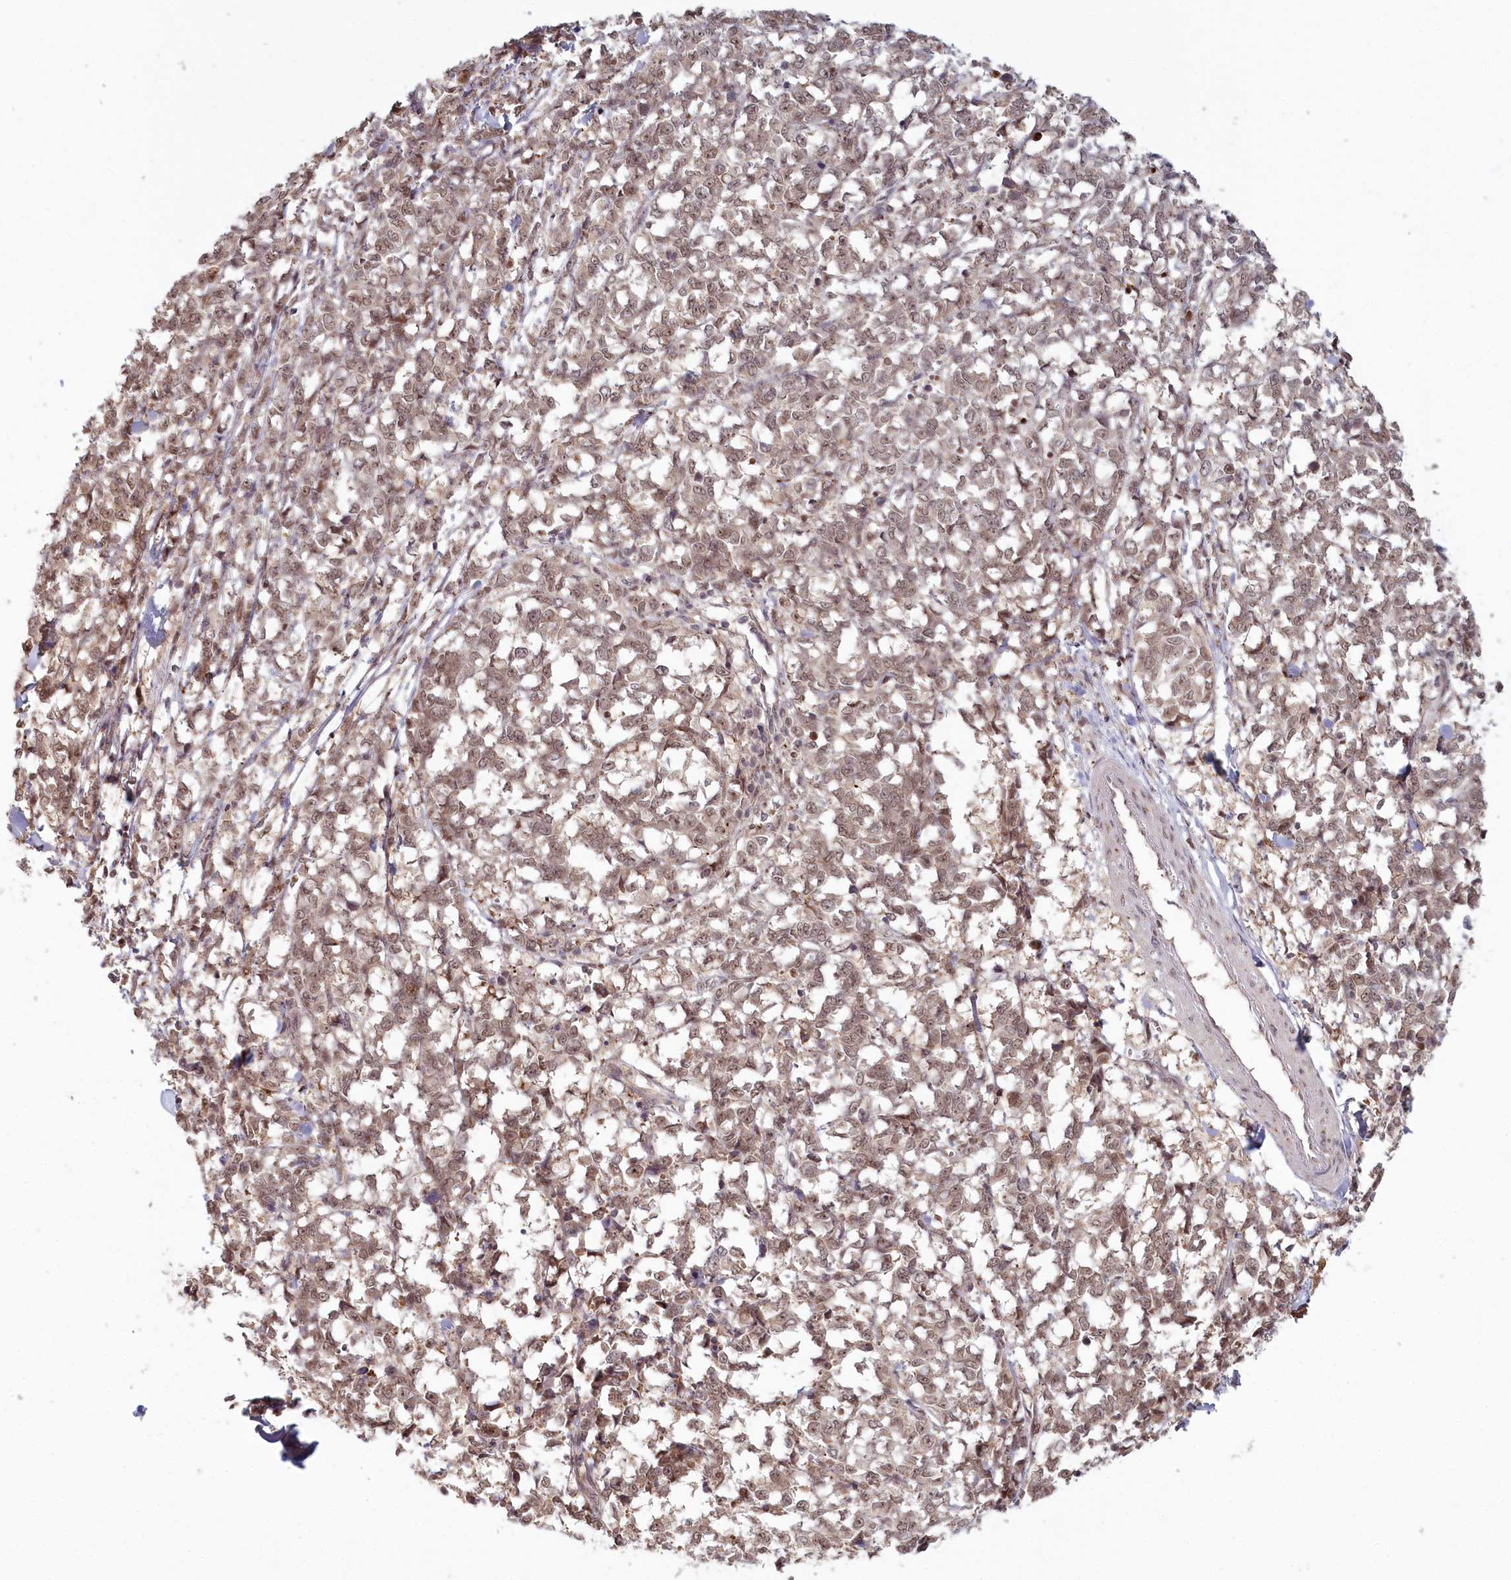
{"staining": {"intensity": "weak", "quantity": ">75%", "location": "nuclear"}, "tissue": "melanoma", "cell_type": "Tumor cells", "image_type": "cancer", "snomed": [{"axis": "morphology", "description": "Malignant melanoma, NOS"}, {"axis": "topography", "description": "Skin"}], "caption": "Immunohistochemical staining of human melanoma exhibits low levels of weak nuclear protein positivity in about >75% of tumor cells.", "gene": "WAPL", "patient": {"sex": "female", "age": 72}}